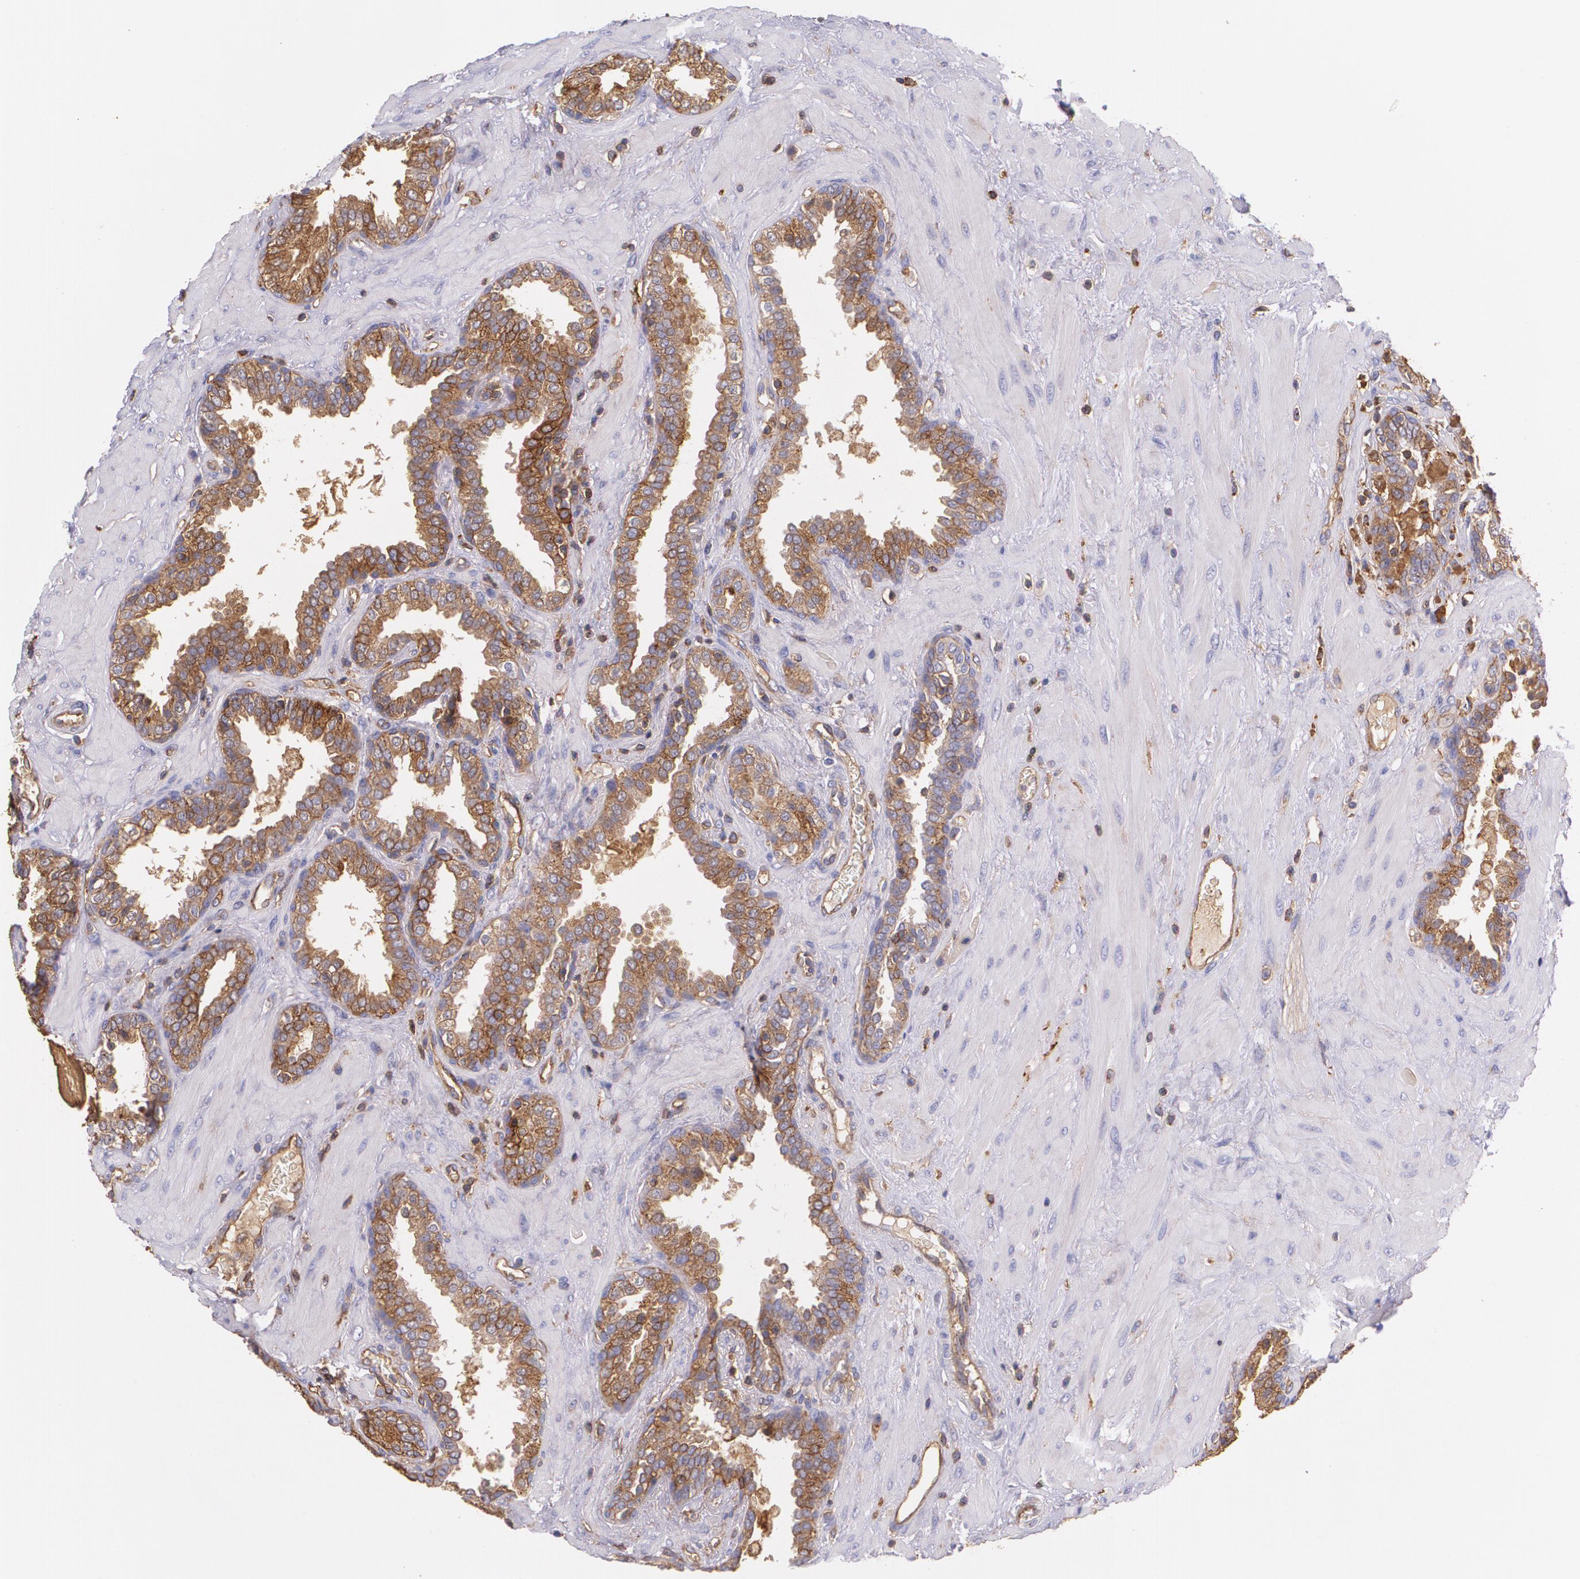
{"staining": {"intensity": "moderate", "quantity": ">75%", "location": "cytoplasmic/membranous"}, "tissue": "prostate", "cell_type": "Glandular cells", "image_type": "normal", "snomed": [{"axis": "morphology", "description": "Normal tissue, NOS"}, {"axis": "topography", "description": "Prostate"}], "caption": "Glandular cells reveal medium levels of moderate cytoplasmic/membranous positivity in about >75% of cells in normal prostate. (brown staining indicates protein expression, while blue staining denotes nuclei).", "gene": "B2M", "patient": {"sex": "male", "age": 51}}